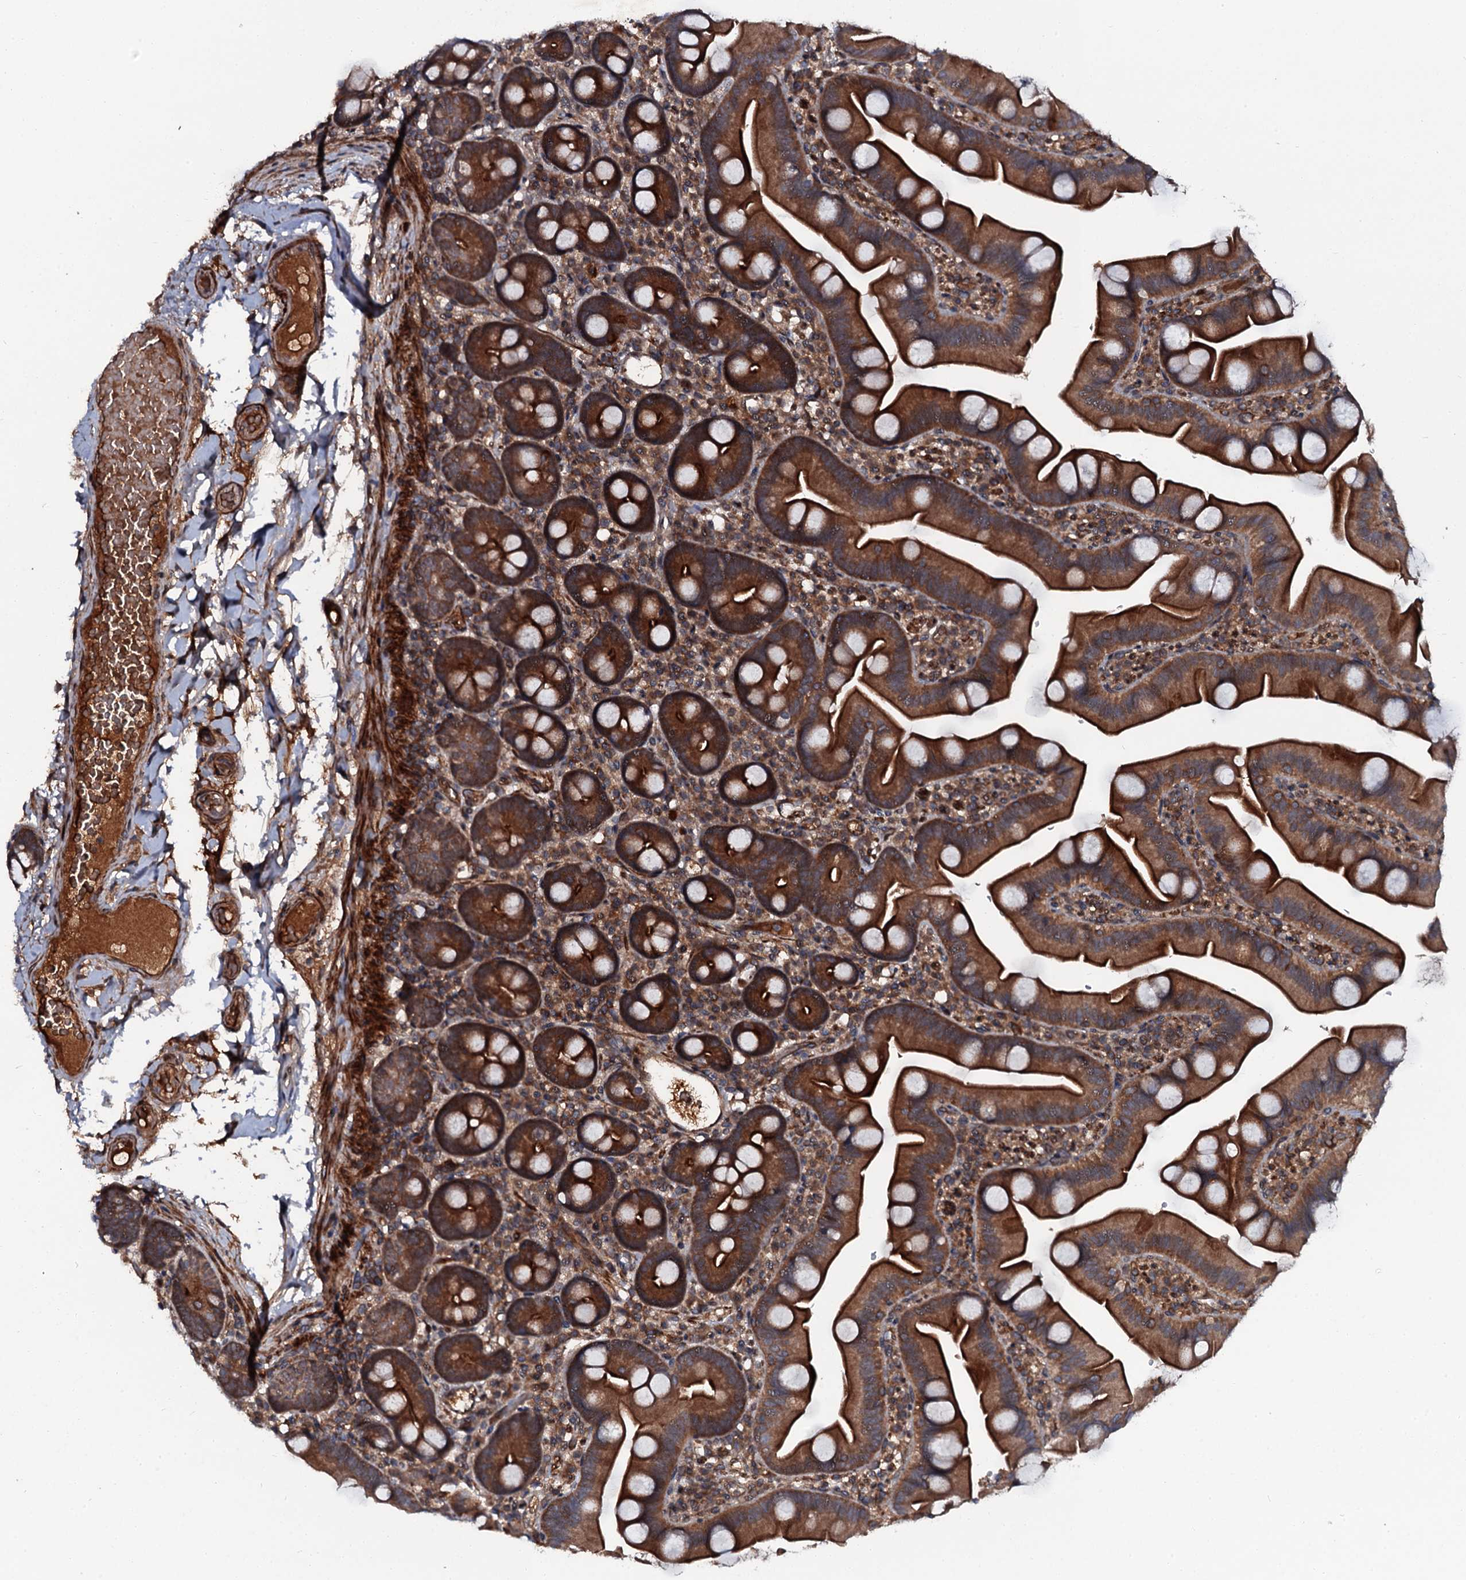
{"staining": {"intensity": "strong", "quantity": ">75%", "location": "cytoplasmic/membranous"}, "tissue": "small intestine", "cell_type": "Glandular cells", "image_type": "normal", "snomed": [{"axis": "morphology", "description": "Normal tissue, NOS"}, {"axis": "topography", "description": "Small intestine"}], "caption": "Immunohistochemical staining of unremarkable small intestine demonstrates high levels of strong cytoplasmic/membranous expression in approximately >75% of glandular cells. (DAB (3,3'-diaminobenzidine) IHC with brightfield microscopy, high magnification).", "gene": "N4BP1", "patient": {"sex": "female", "age": 68}}